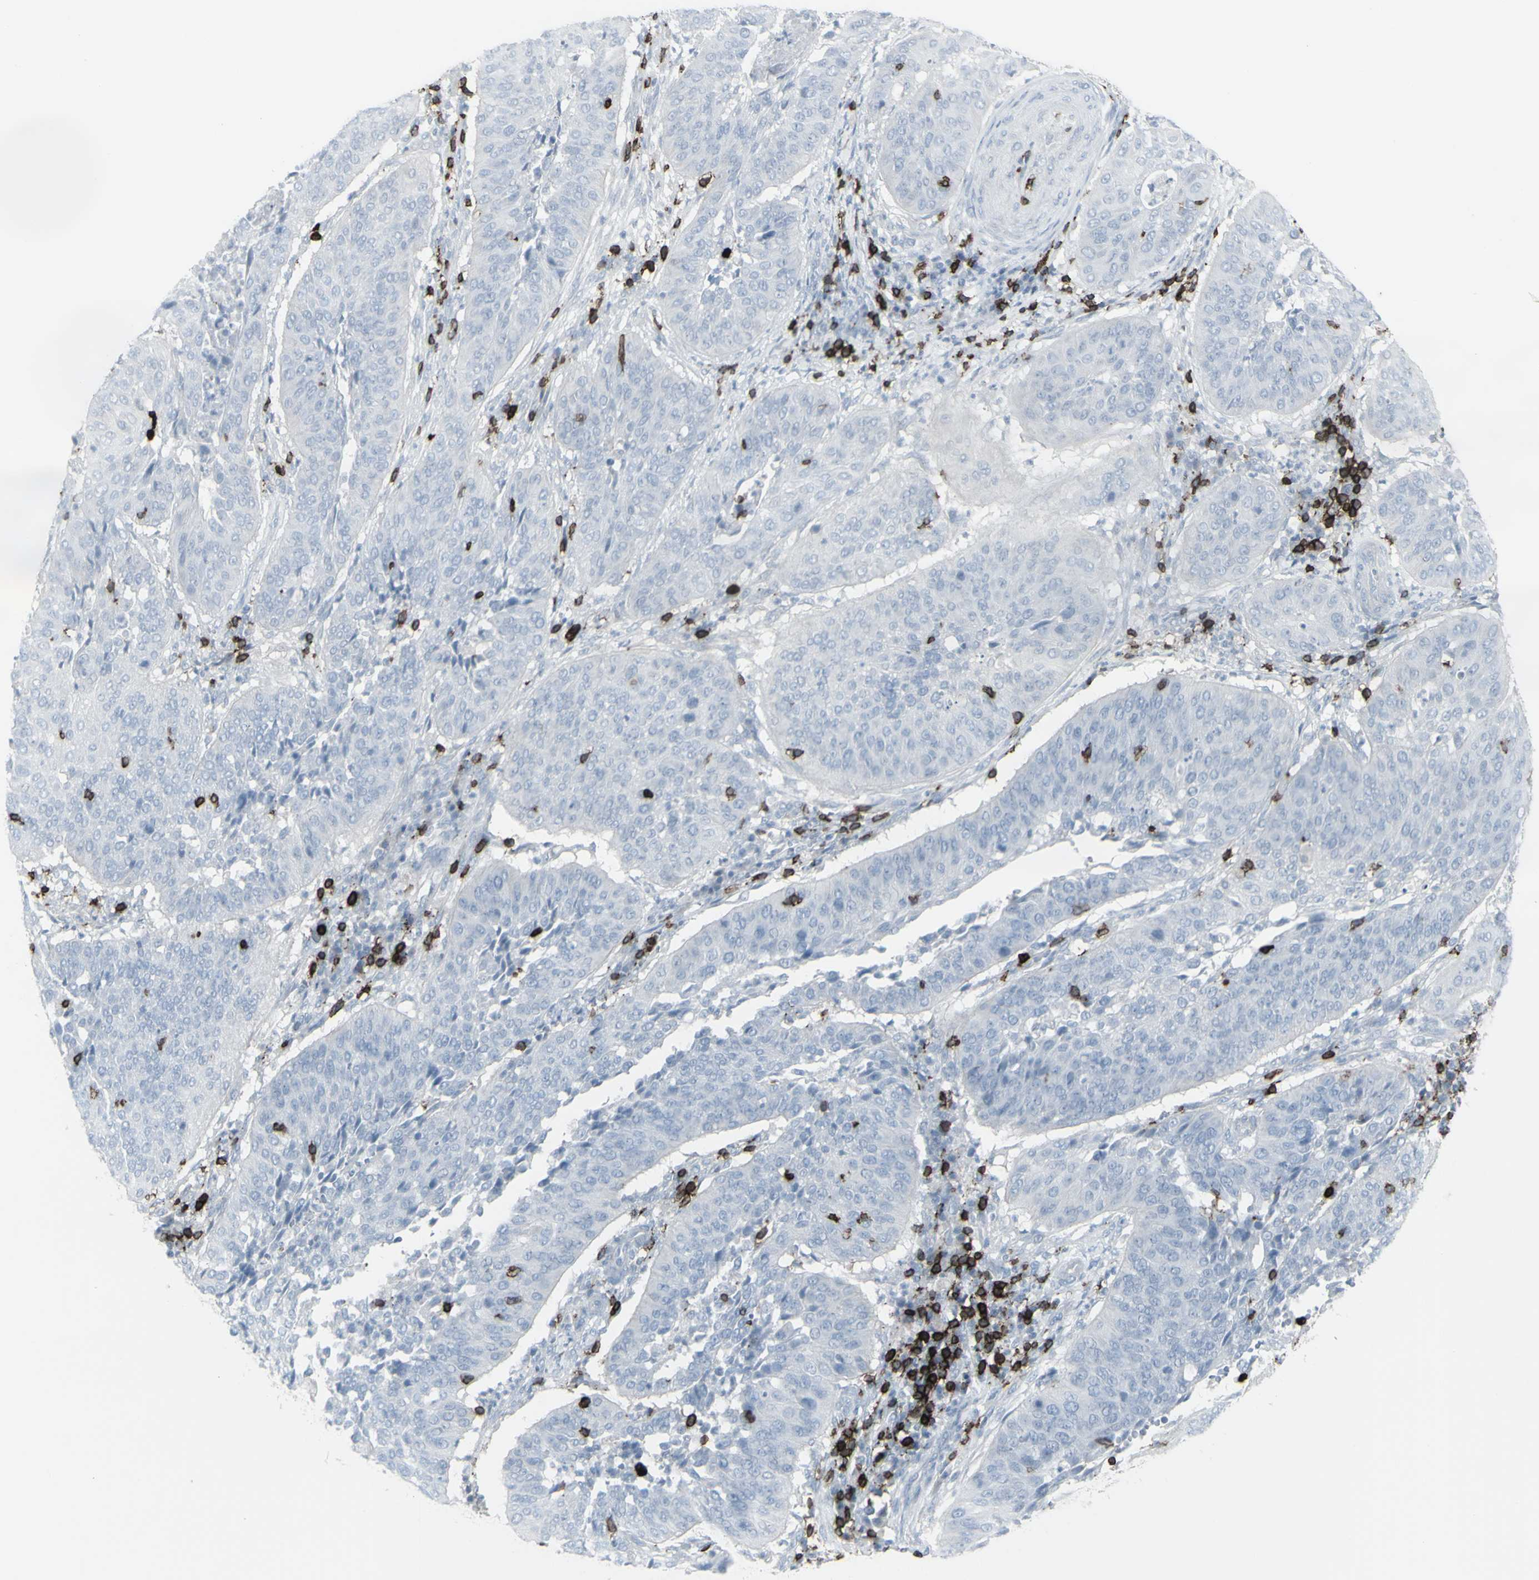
{"staining": {"intensity": "negative", "quantity": "none", "location": "none"}, "tissue": "cervical cancer", "cell_type": "Tumor cells", "image_type": "cancer", "snomed": [{"axis": "morphology", "description": "Normal tissue, NOS"}, {"axis": "morphology", "description": "Squamous cell carcinoma, NOS"}, {"axis": "topography", "description": "Cervix"}], "caption": "IHC photomicrograph of neoplastic tissue: cervical cancer stained with DAB (3,3'-diaminobenzidine) exhibits no significant protein staining in tumor cells.", "gene": "CD247", "patient": {"sex": "female", "age": 39}}